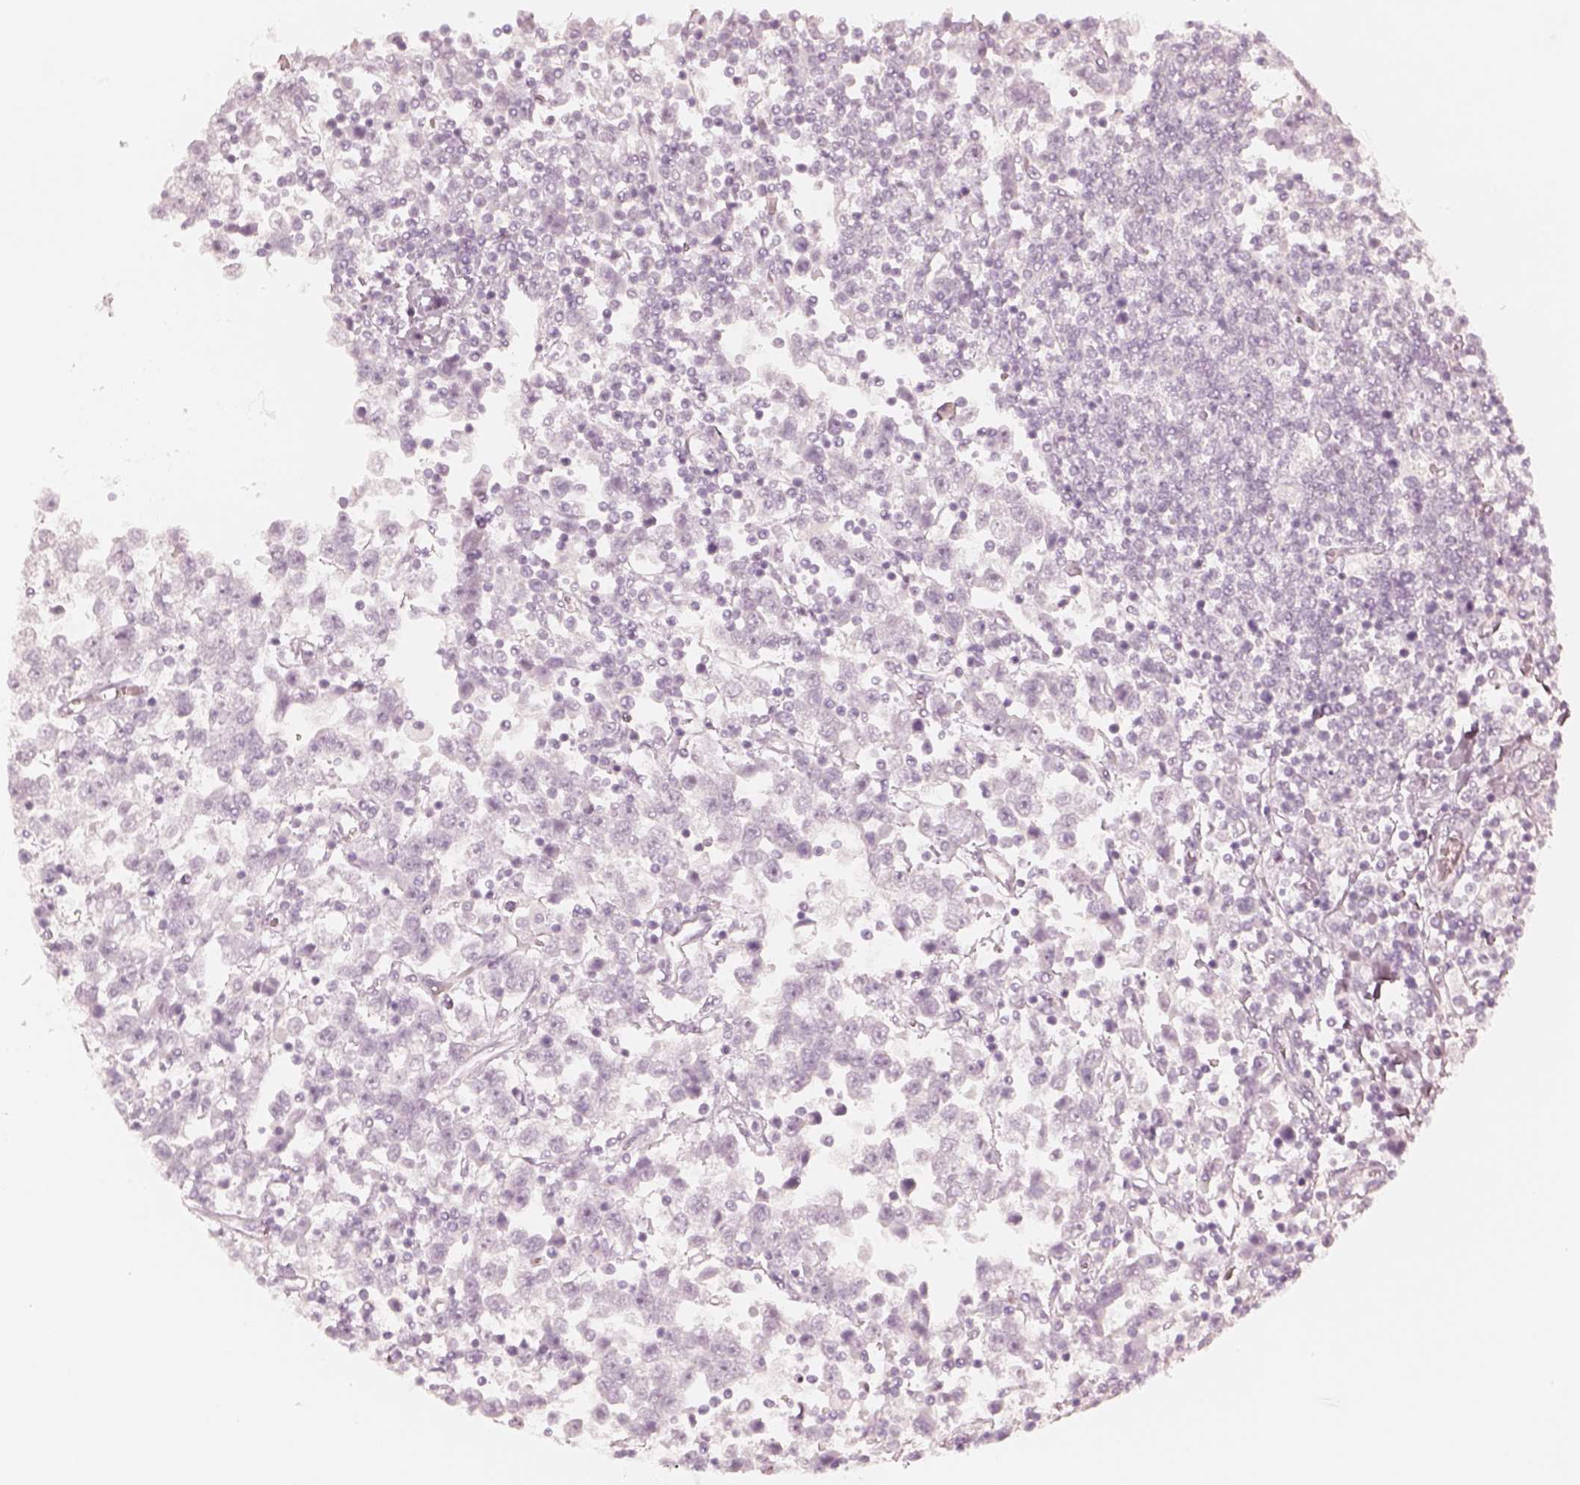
{"staining": {"intensity": "negative", "quantity": "none", "location": "none"}, "tissue": "testis cancer", "cell_type": "Tumor cells", "image_type": "cancer", "snomed": [{"axis": "morphology", "description": "Seminoma, NOS"}, {"axis": "topography", "description": "Testis"}], "caption": "Human testis cancer (seminoma) stained for a protein using IHC exhibits no positivity in tumor cells.", "gene": "KRT82", "patient": {"sex": "male", "age": 34}}